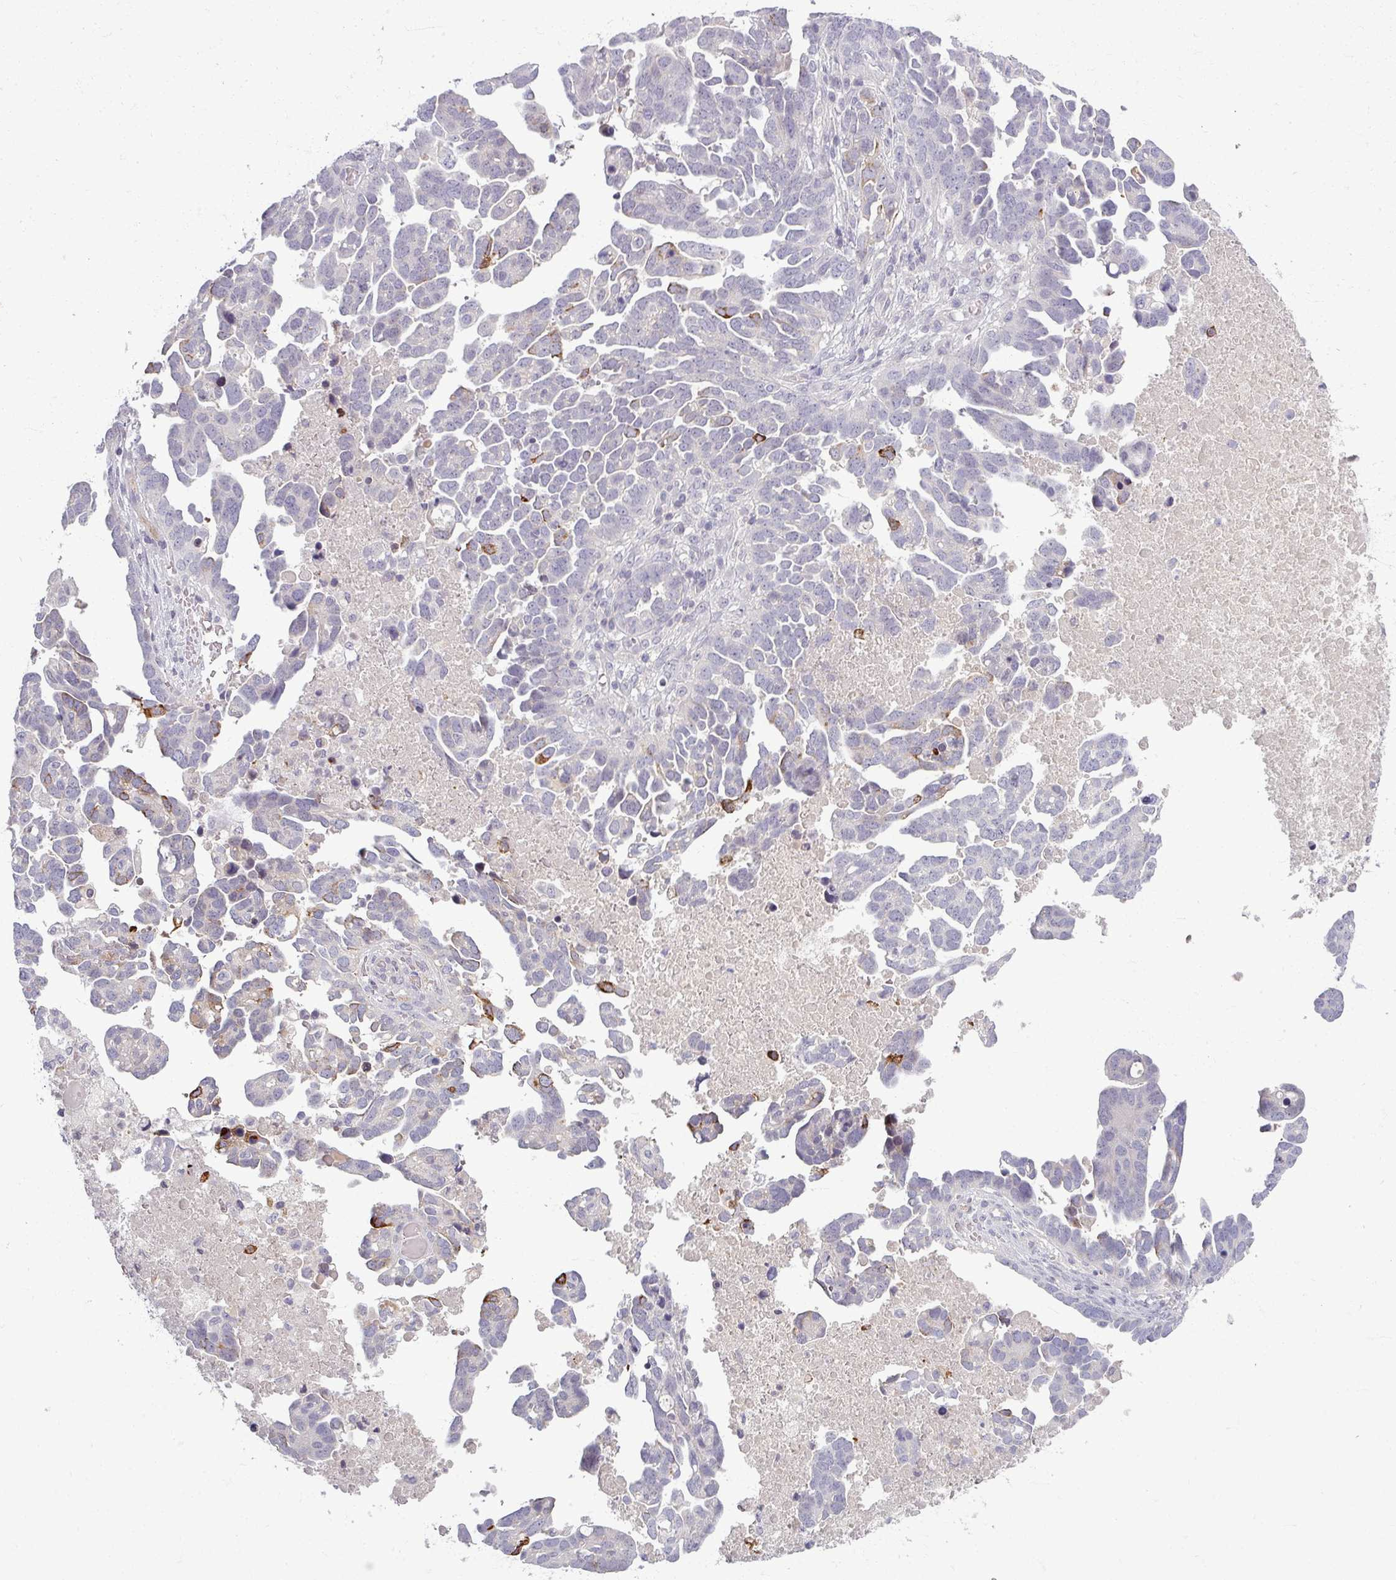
{"staining": {"intensity": "moderate", "quantity": "<25%", "location": "cytoplasmic/membranous"}, "tissue": "ovarian cancer", "cell_type": "Tumor cells", "image_type": "cancer", "snomed": [{"axis": "morphology", "description": "Cystadenocarcinoma, serous, NOS"}, {"axis": "topography", "description": "Ovary"}], "caption": "Protein staining by IHC demonstrates moderate cytoplasmic/membranous expression in about <25% of tumor cells in ovarian cancer.", "gene": "TTLL7", "patient": {"sex": "female", "age": 54}}